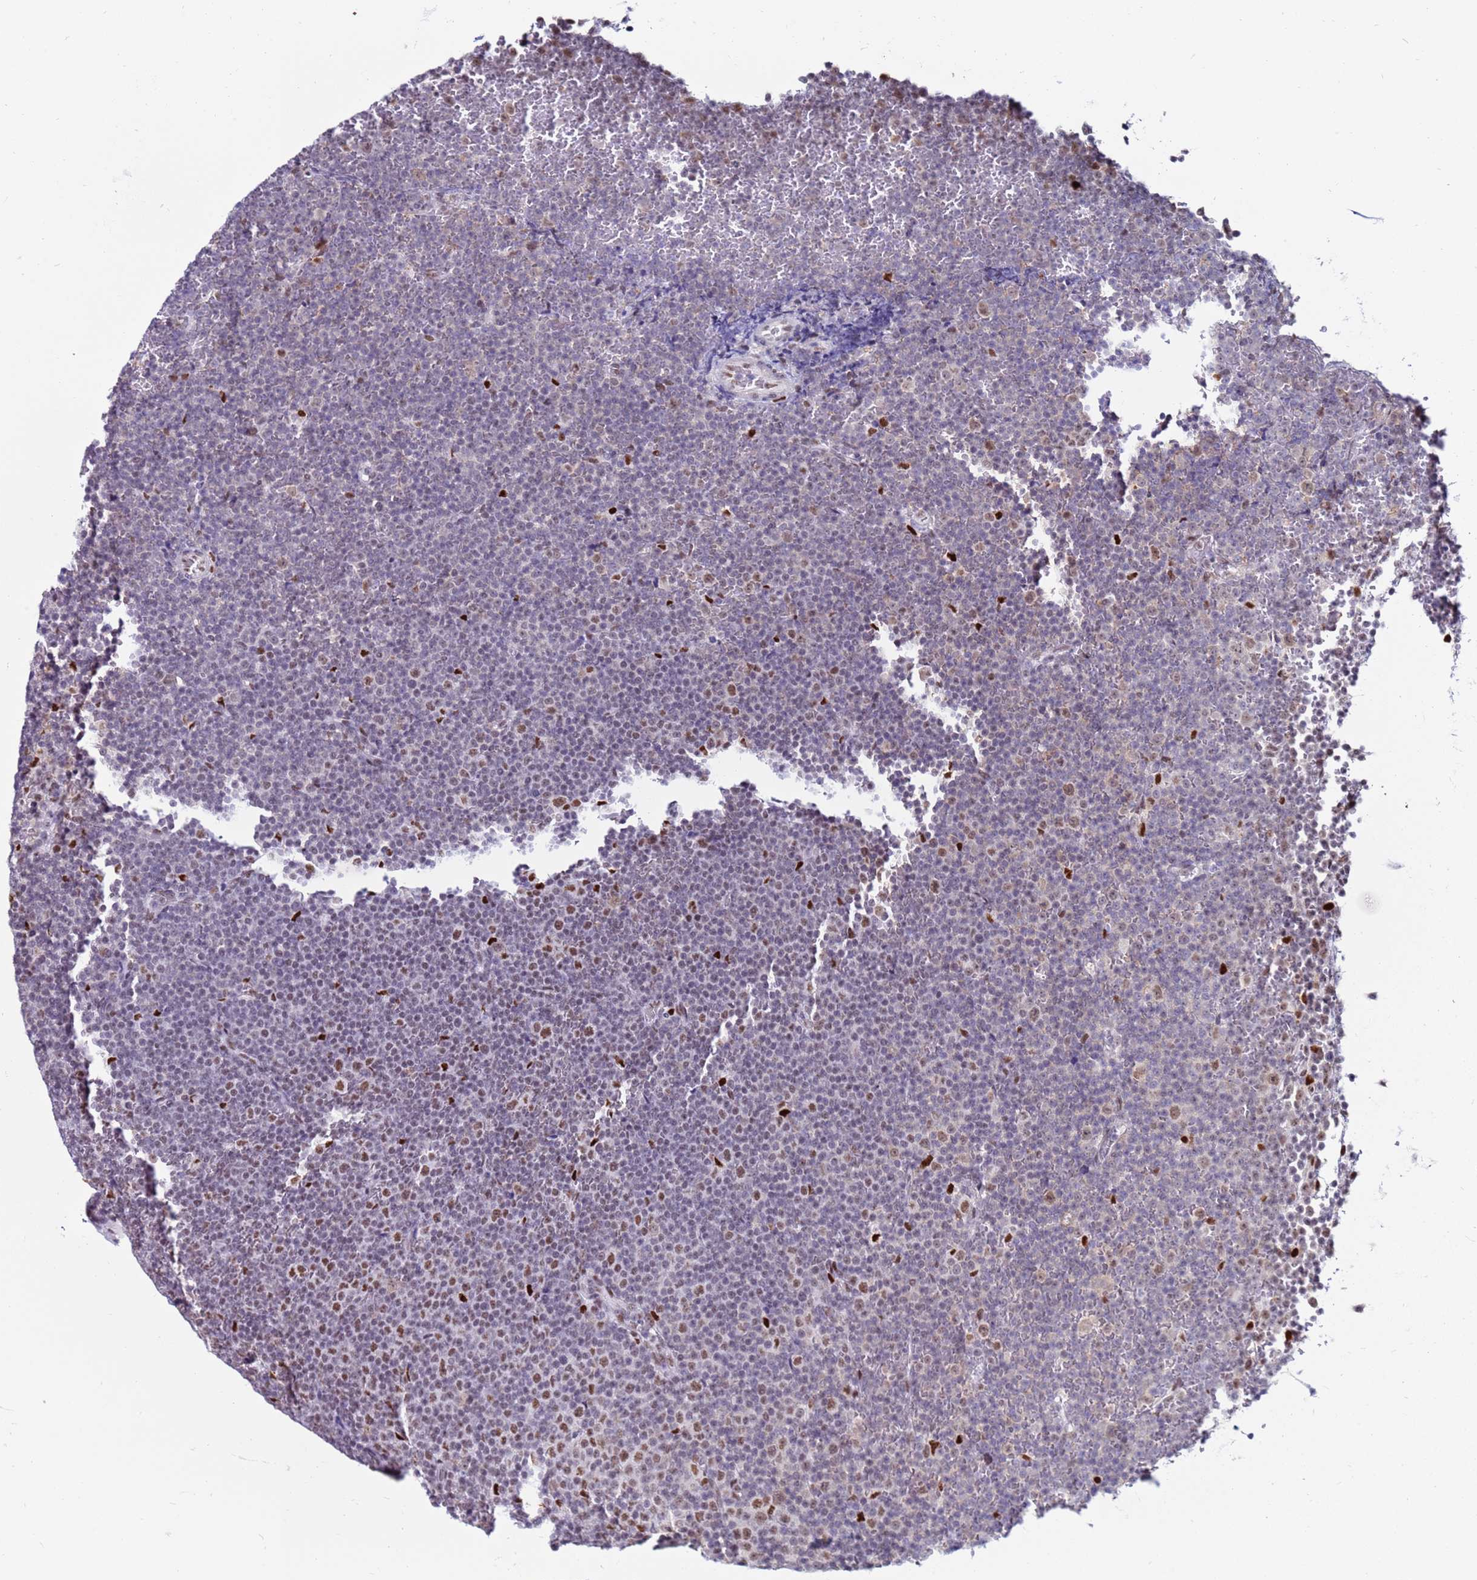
{"staining": {"intensity": "moderate", "quantity": "<25%", "location": "nuclear"}, "tissue": "lymphoma", "cell_type": "Tumor cells", "image_type": "cancer", "snomed": [{"axis": "morphology", "description": "Malignant lymphoma, non-Hodgkin's type, Low grade"}, {"axis": "topography", "description": "Lymph node"}], "caption": "Lymphoma stained for a protein (brown) exhibits moderate nuclear positive positivity in about <25% of tumor cells.", "gene": "KPNA4", "patient": {"sex": "female", "age": 67}}